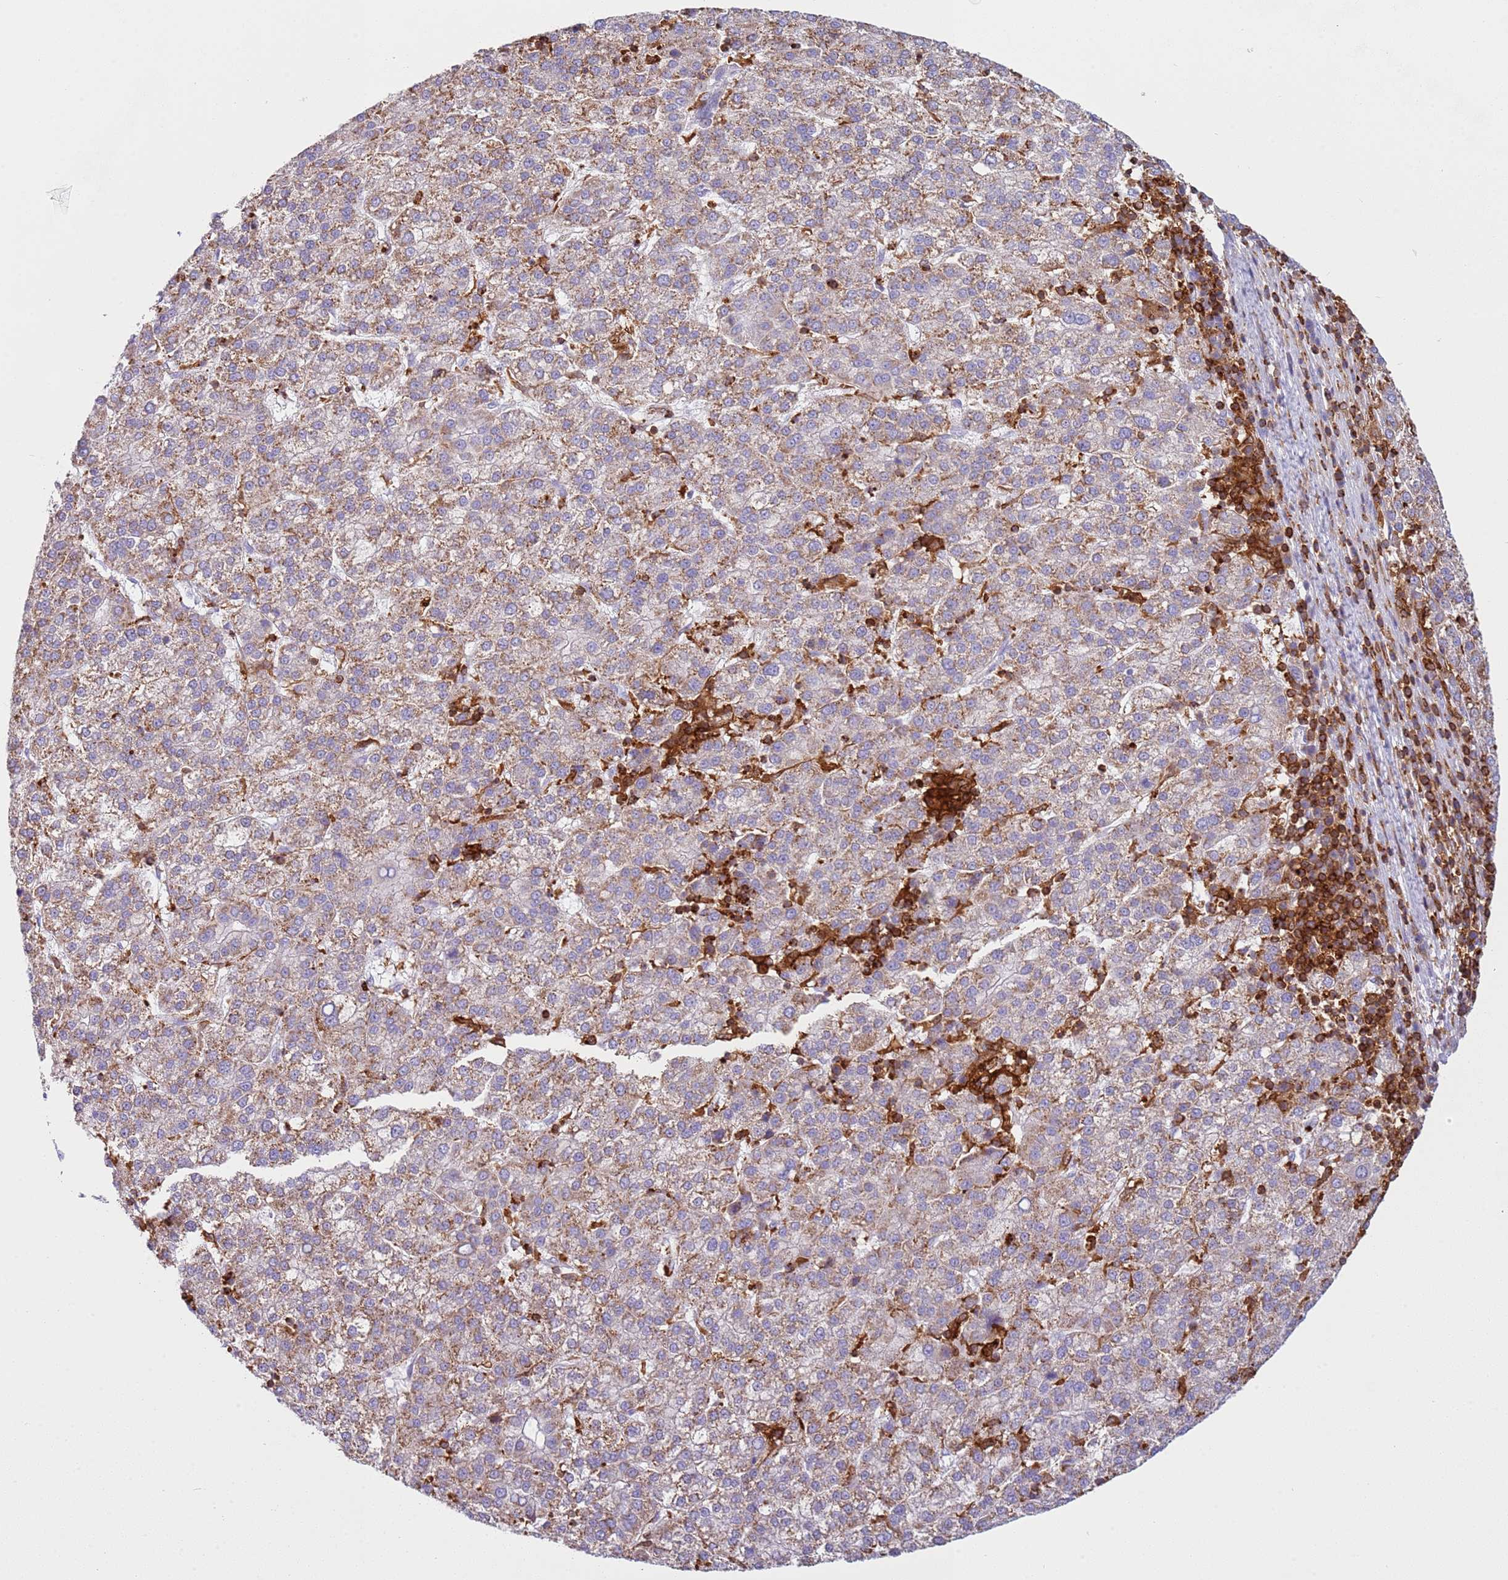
{"staining": {"intensity": "strong", "quantity": ">75%", "location": "cytoplasmic/membranous"}, "tissue": "liver cancer", "cell_type": "Tumor cells", "image_type": "cancer", "snomed": [{"axis": "morphology", "description": "Carcinoma, Hepatocellular, NOS"}, {"axis": "topography", "description": "Liver"}], "caption": "Tumor cells reveal high levels of strong cytoplasmic/membranous expression in about >75% of cells in liver cancer. (IHC, brightfield microscopy, high magnification).", "gene": "TTPAL", "patient": {"sex": "female", "age": 58}}